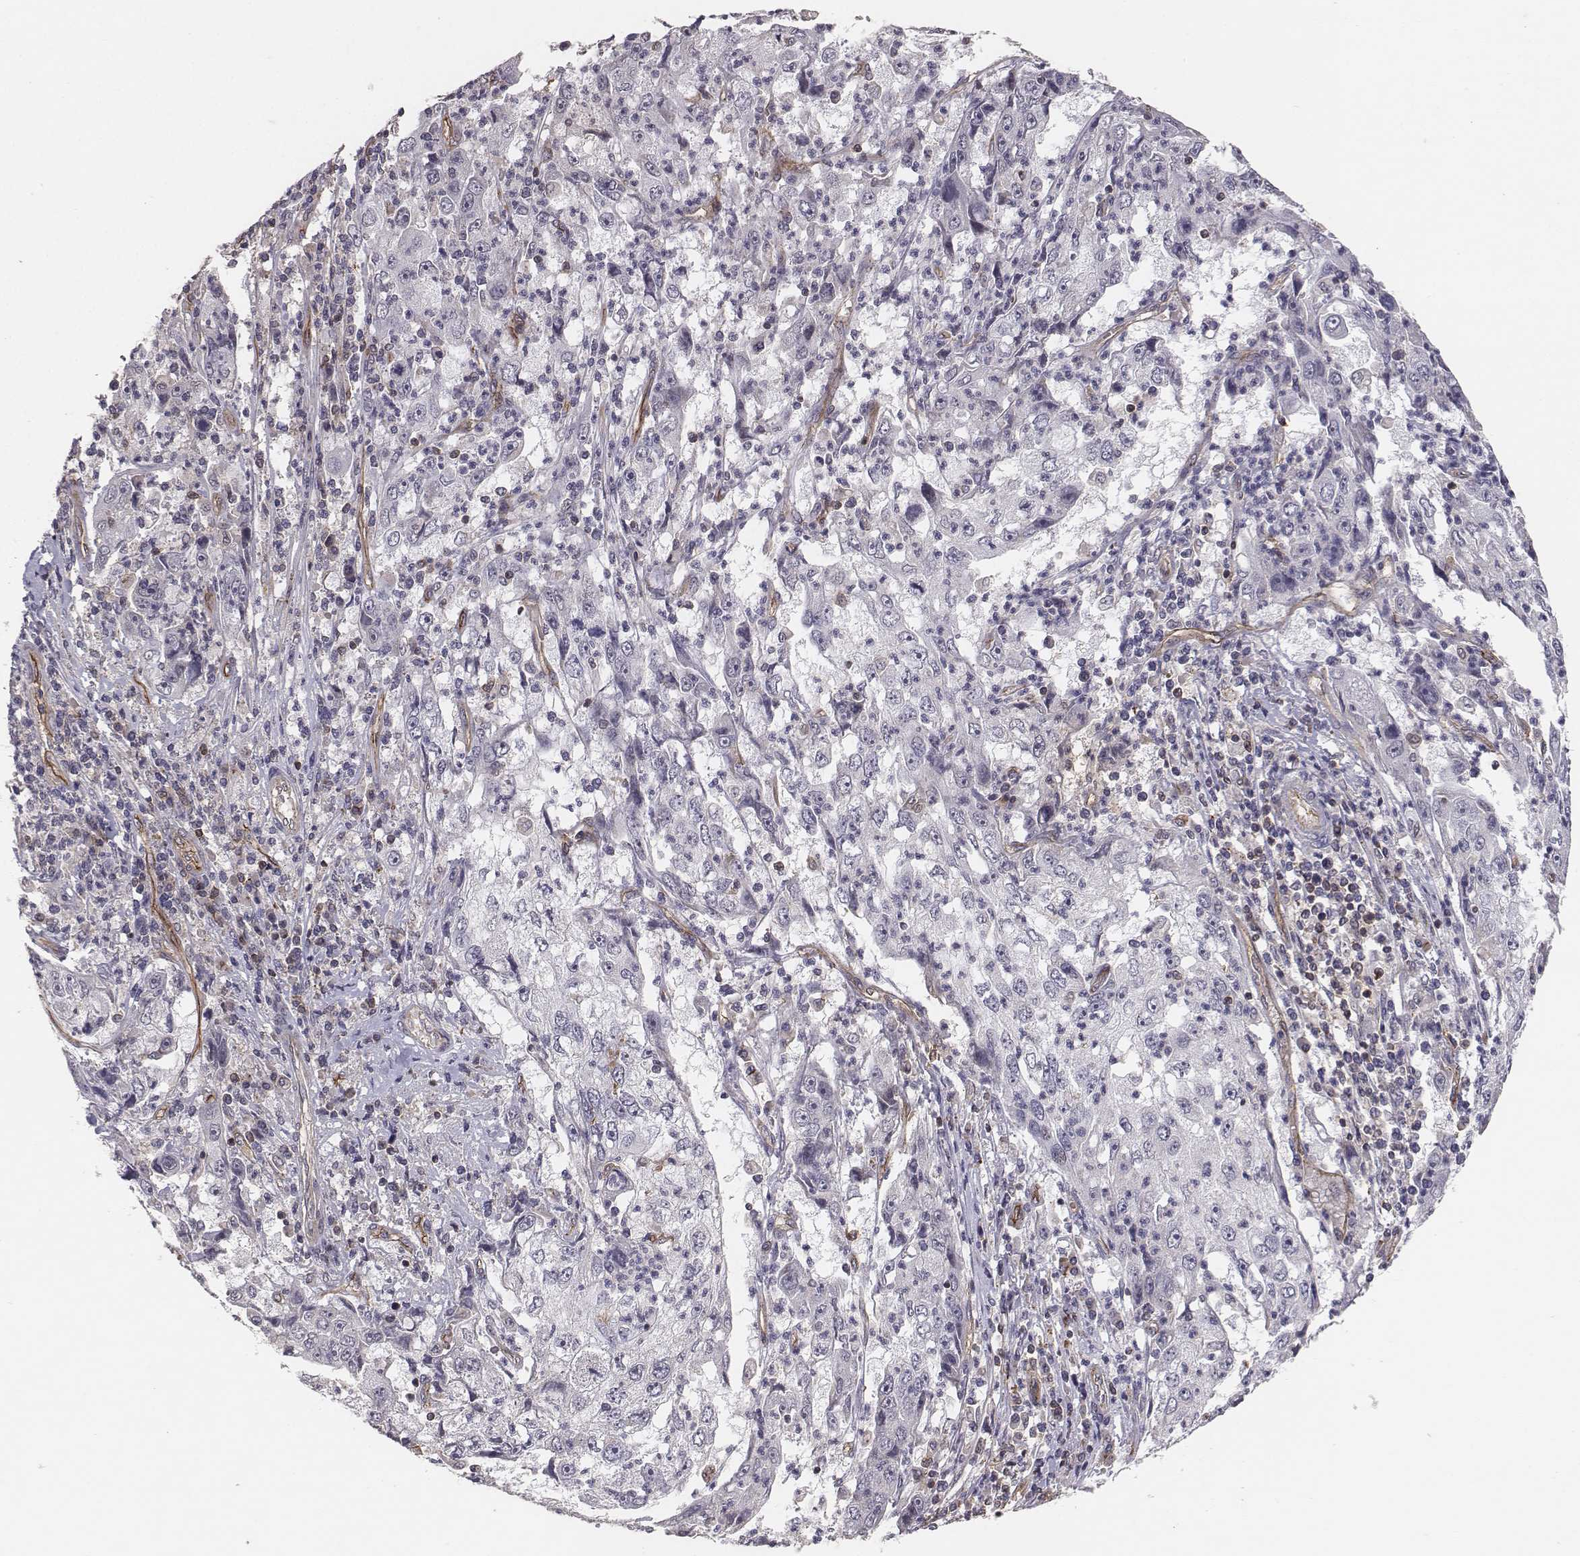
{"staining": {"intensity": "negative", "quantity": "none", "location": "none"}, "tissue": "cervical cancer", "cell_type": "Tumor cells", "image_type": "cancer", "snomed": [{"axis": "morphology", "description": "Squamous cell carcinoma, NOS"}, {"axis": "topography", "description": "Cervix"}], "caption": "The histopathology image demonstrates no staining of tumor cells in squamous cell carcinoma (cervical).", "gene": "PTPRG", "patient": {"sex": "female", "age": 36}}